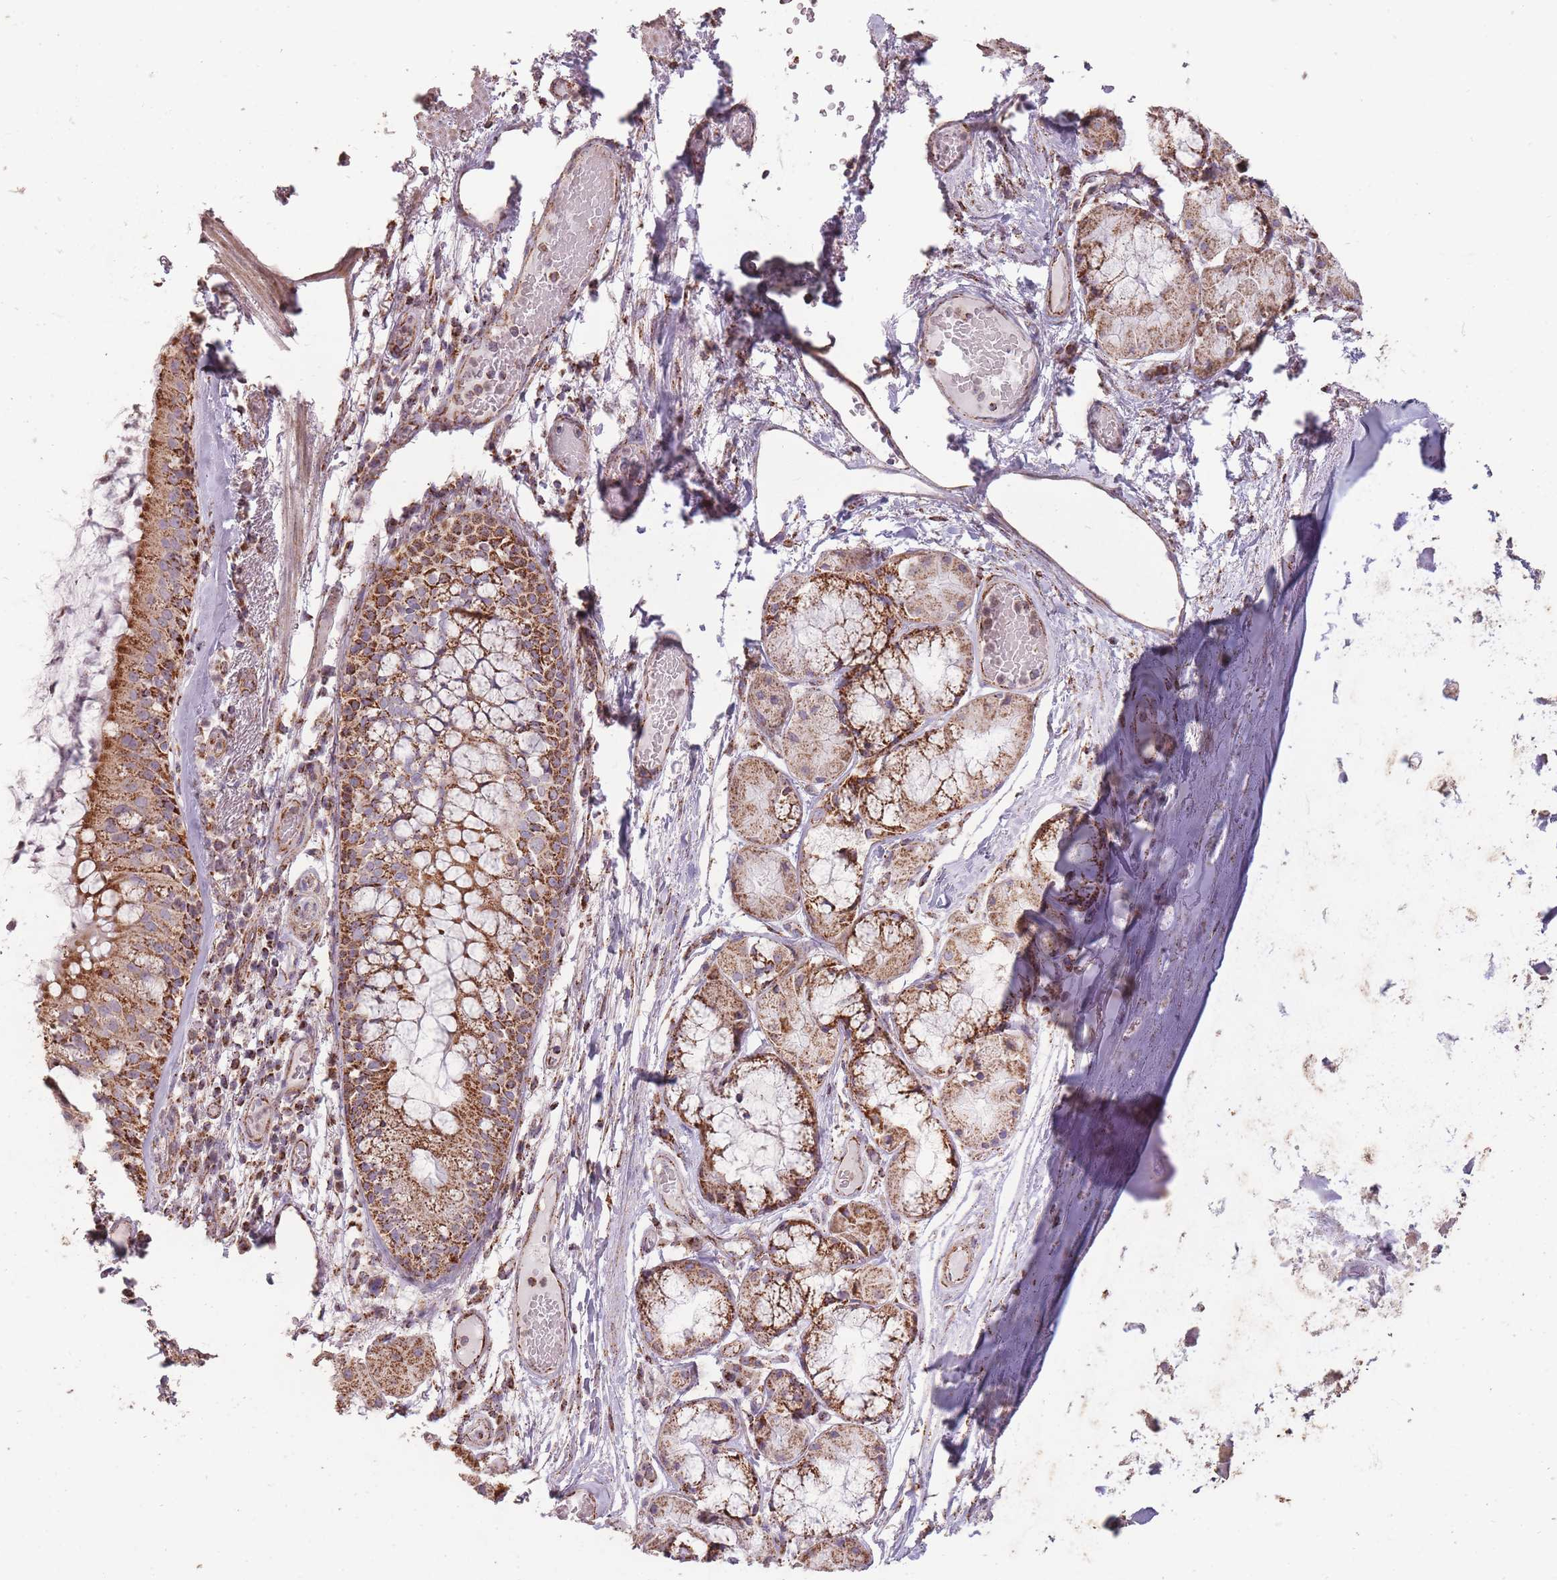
{"staining": {"intensity": "strong", "quantity": ">75%", "location": "cytoplasmic/membranous"}, "tissue": "bronchus", "cell_type": "Respiratory epithelial cells", "image_type": "normal", "snomed": [{"axis": "morphology", "description": "Normal tissue, NOS"}, {"axis": "topography", "description": "Cartilage tissue"}, {"axis": "topography", "description": "Bronchus"}], "caption": "Immunohistochemistry of unremarkable human bronchus demonstrates high levels of strong cytoplasmic/membranous staining in about >75% of respiratory epithelial cells. (Stains: DAB (3,3'-diaminobenzidine) in brown, nuclei in blue, Microscopy: brightfield microscopy at high magnification).", "gene": "CNOT8", "patient": {"sex": "male", "age": 63}}